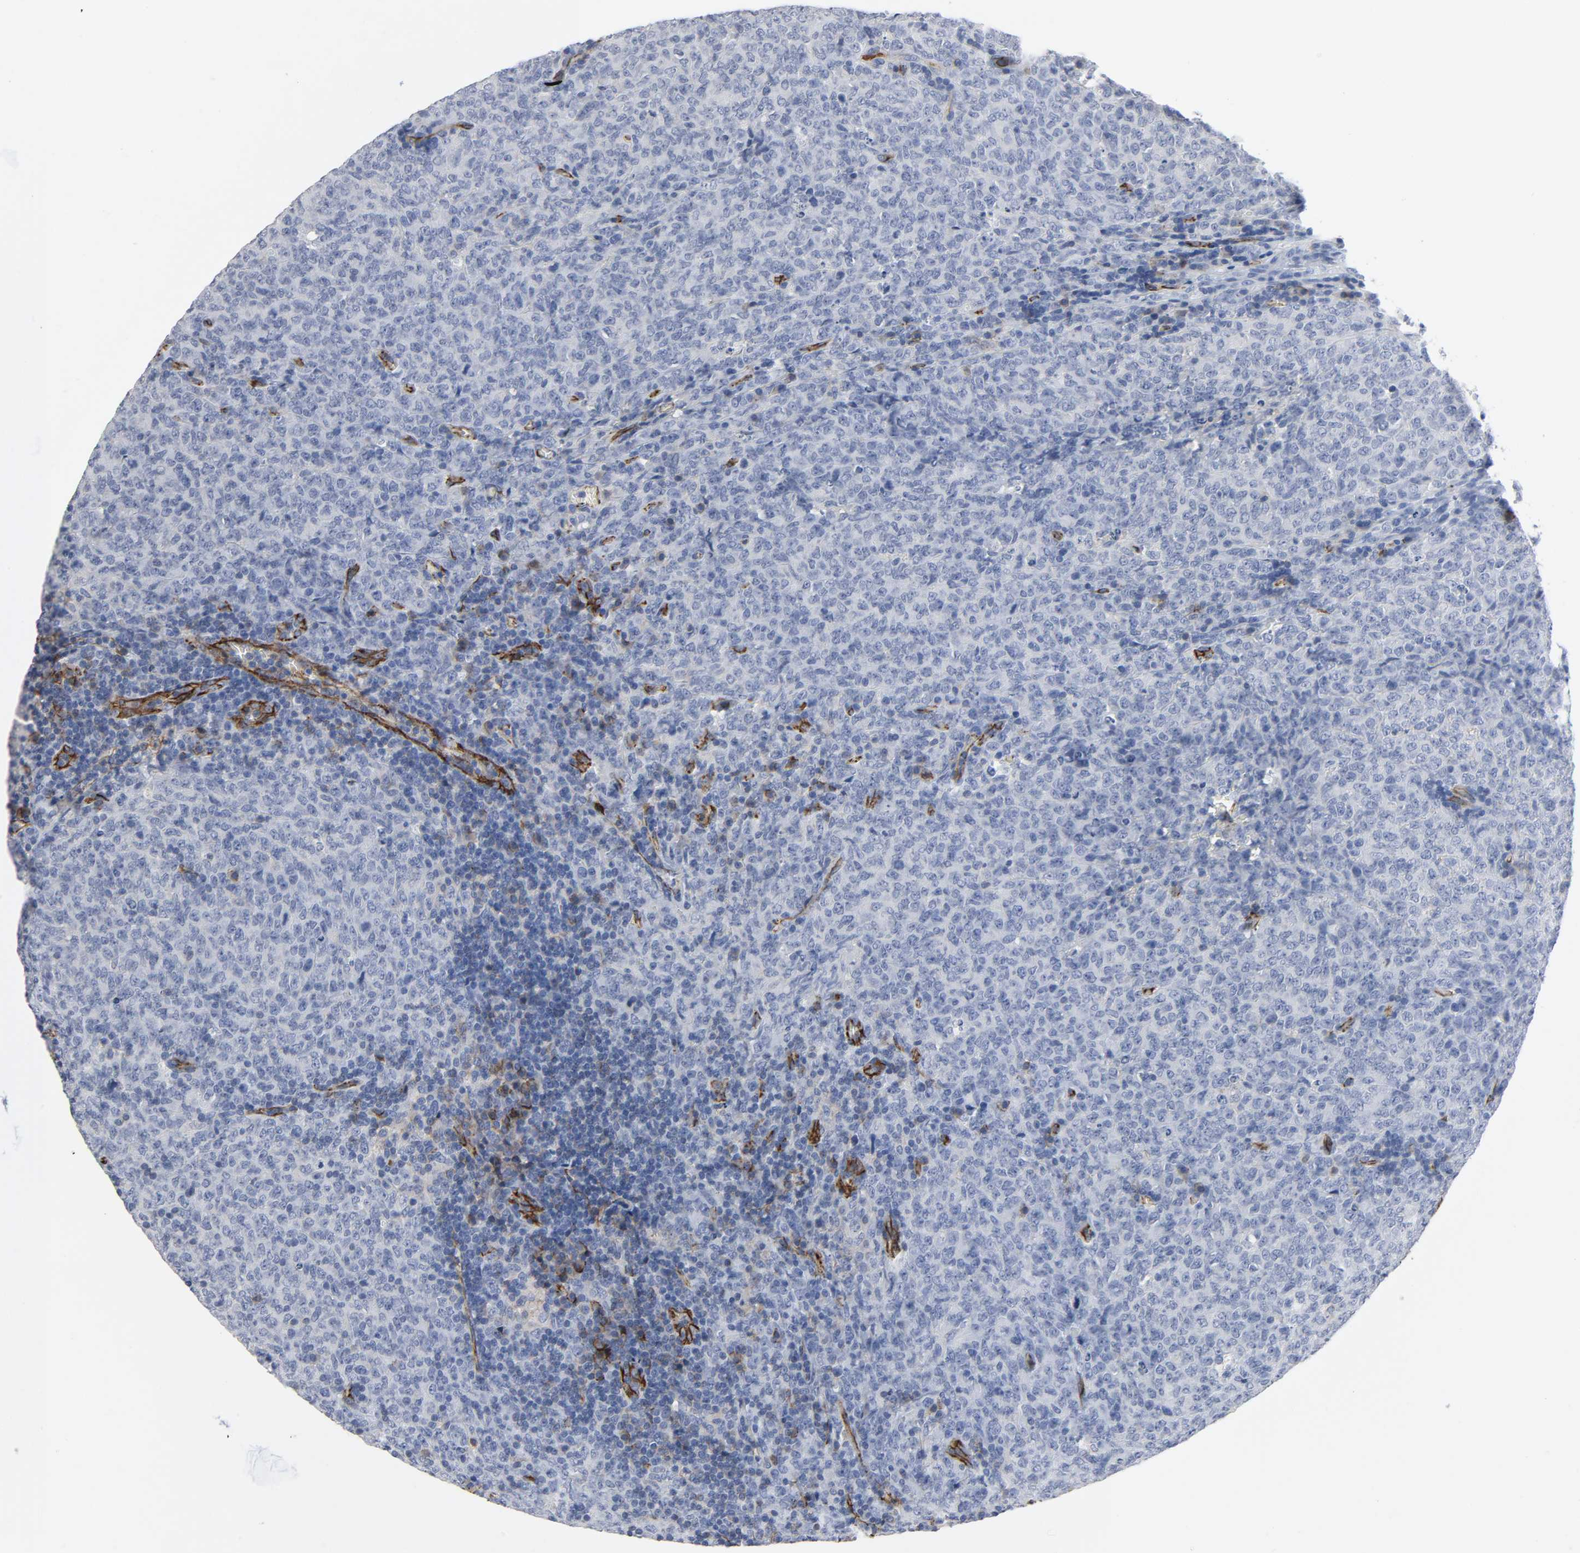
{"staining": {"intensity": "negative", "quantity": "none", "location": "none"}, "tissue": "lymphoma", "cell_type": "Tumor cells", "image_type": "cancer", "snomed": [{"axis": "morphology", "description": "Malignant lymphoma, non-Hodgkin's type, High grade"}, {"axis": "topography", "description": "Tonsil"}], "caption": "Tumor cells show no significant expression in lymphoma.", "gene": "PECAM1", "patient": {"sex": "female", "age": 36}}